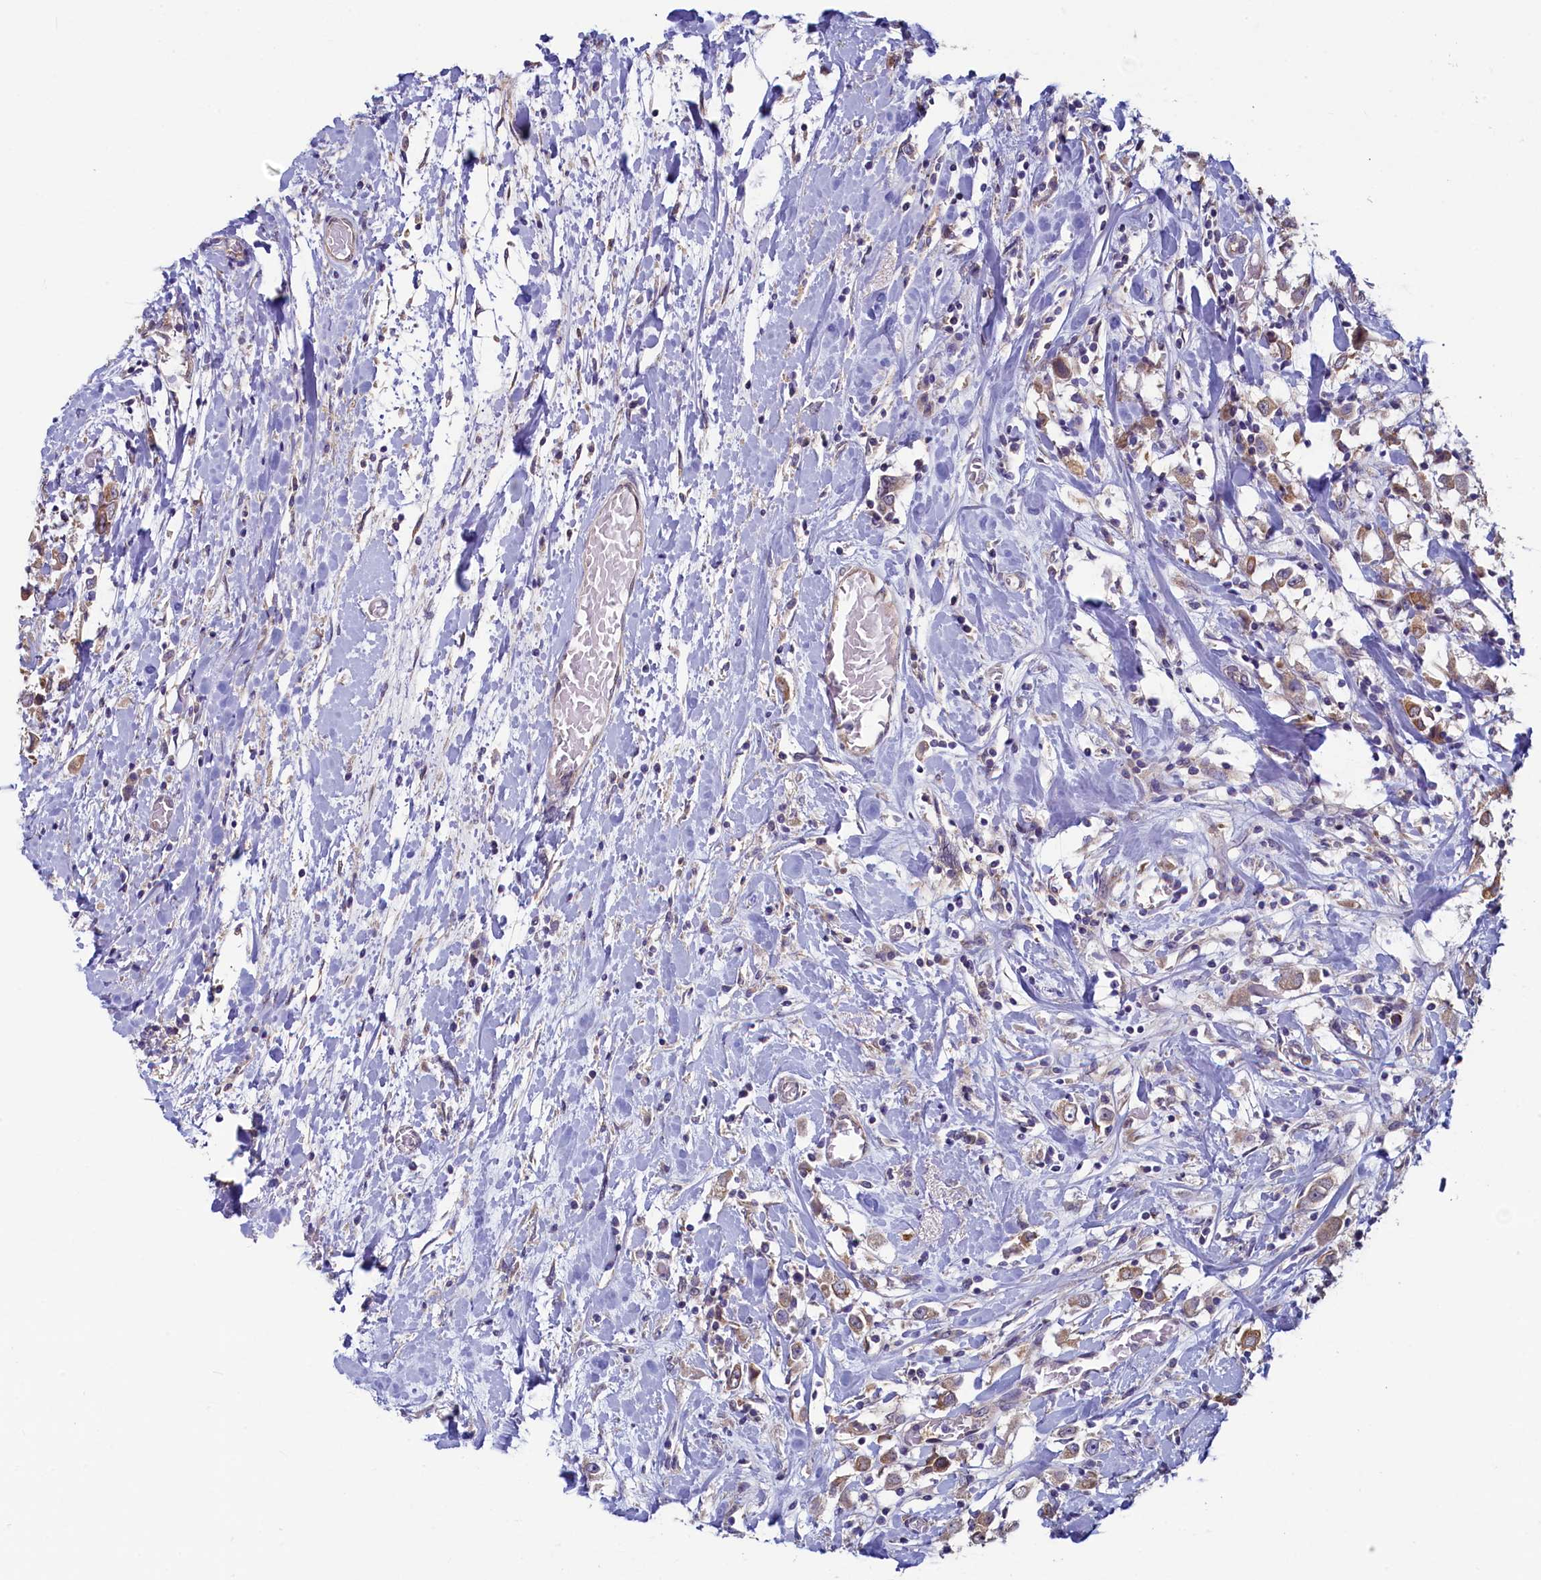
{"staining": {"intensity": "moderate", "quantity": ">75%", "location": "cytoplasmic/membranous"}, "tissue": "breast cancer", "cell_type": "Tumor cells", "image_type": "cancer", "snomed": [{"axis": "morphology", "description": "Duct carcinoma"}, {"axis": "topography", "description": "Breast"}], "caption": "Breast cancer (intraductal carcinoma) stained with IHC demonstrates moderate cytoplasmic/membranous staining in approximately >75% of tumor cells. (IHC, brightfield microscopy, high magnification).", "gene": "SPATA2L", "patient": {"sex": "female", "age": 61}}